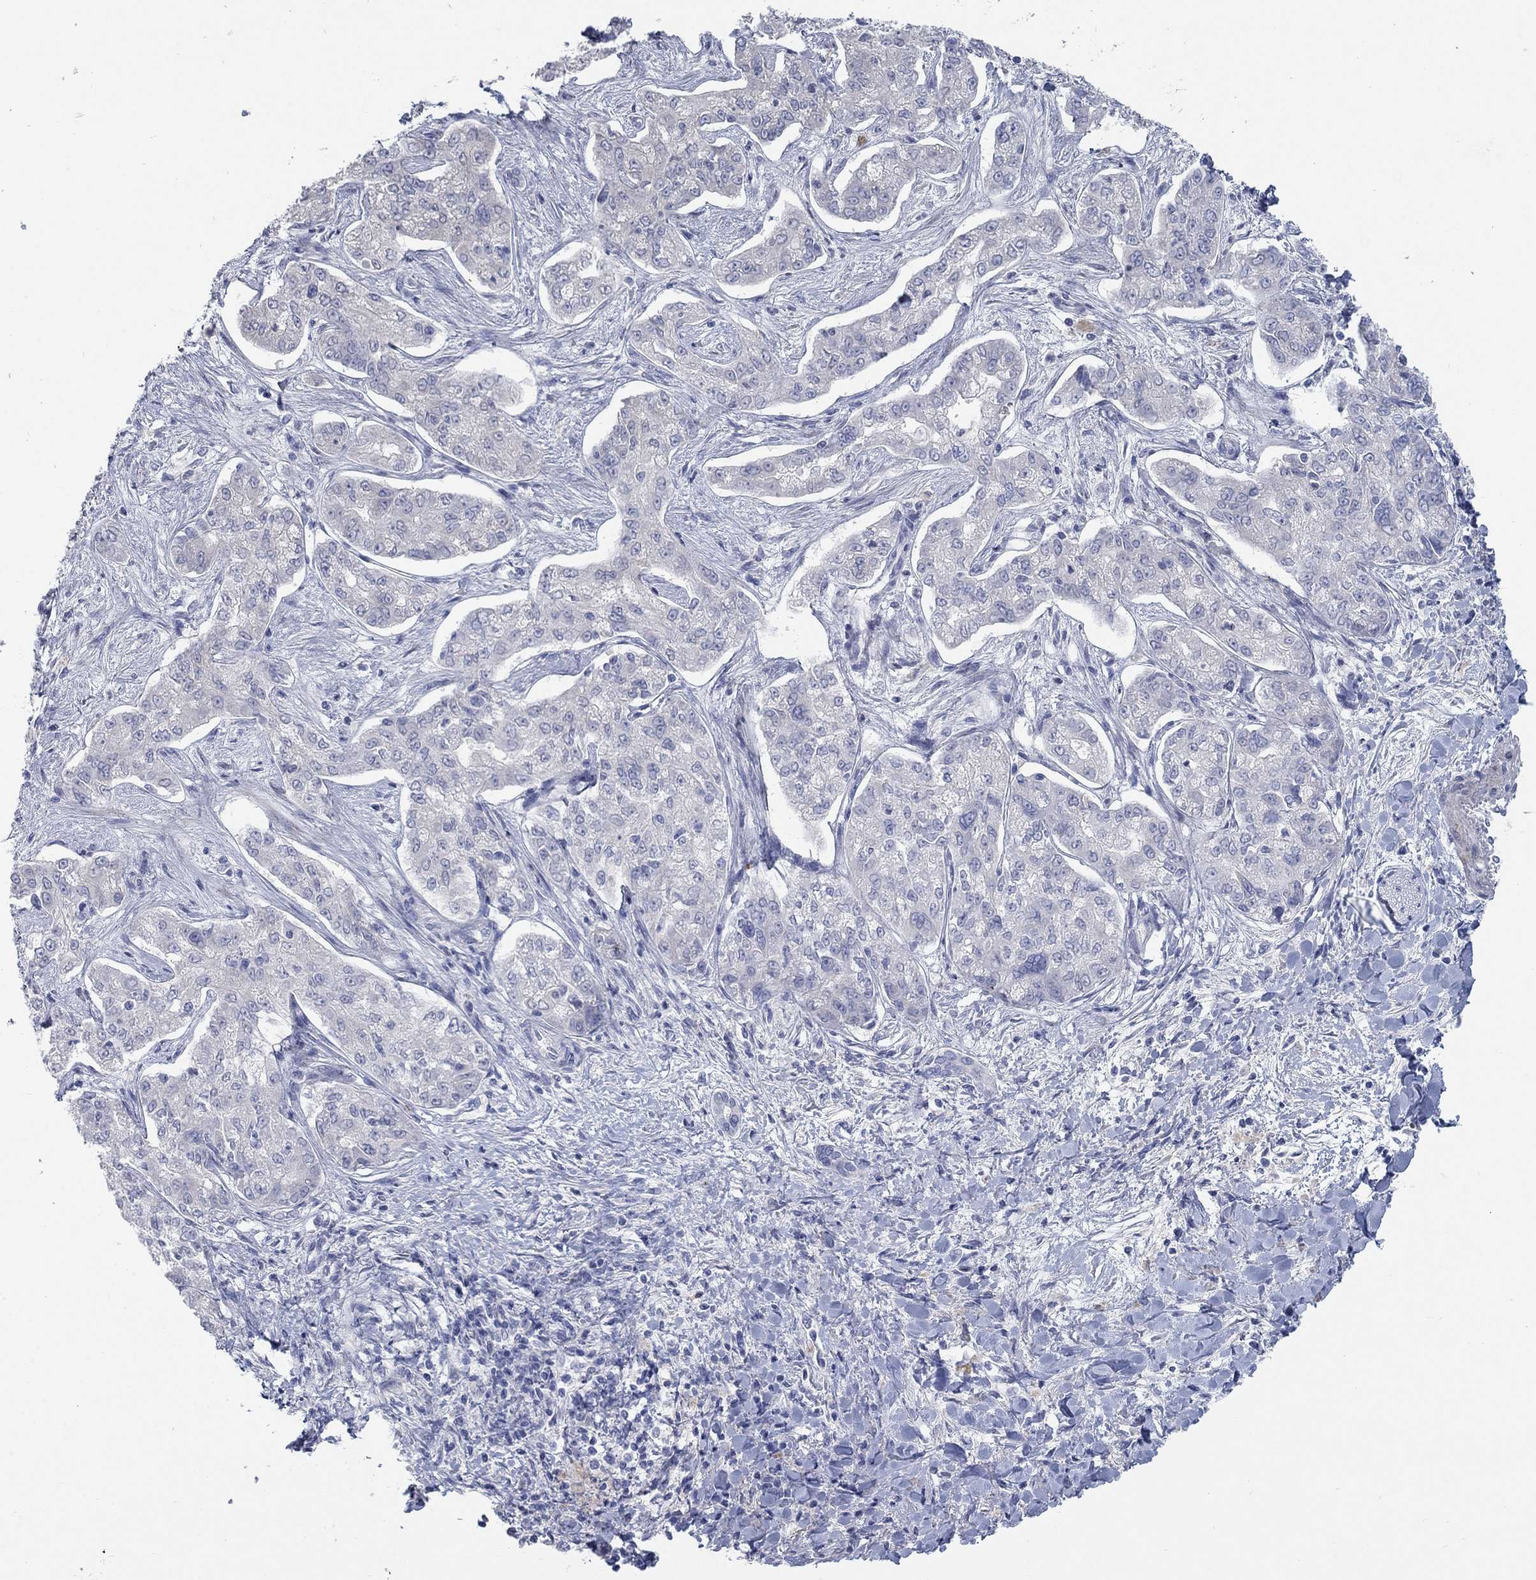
{"staining": {"intensity": "negative", "quantity": "none", "location": "none"}, "tissue": "liver cancer", "cell_type": "Tumor cells", "image_type": "cancer", "snomed": [{"axis": "morphology", "description": "Cholangiocarcinoma"}, {"axis": "topography", "description": "Liver"}], "caption": "This is an IHC photomicrograph of liver cancer (cholangiocarcinoma). There is no staining in tumor cells.", "gene": "TMEM249", "patient": {"sex": "female", "age": 47}}